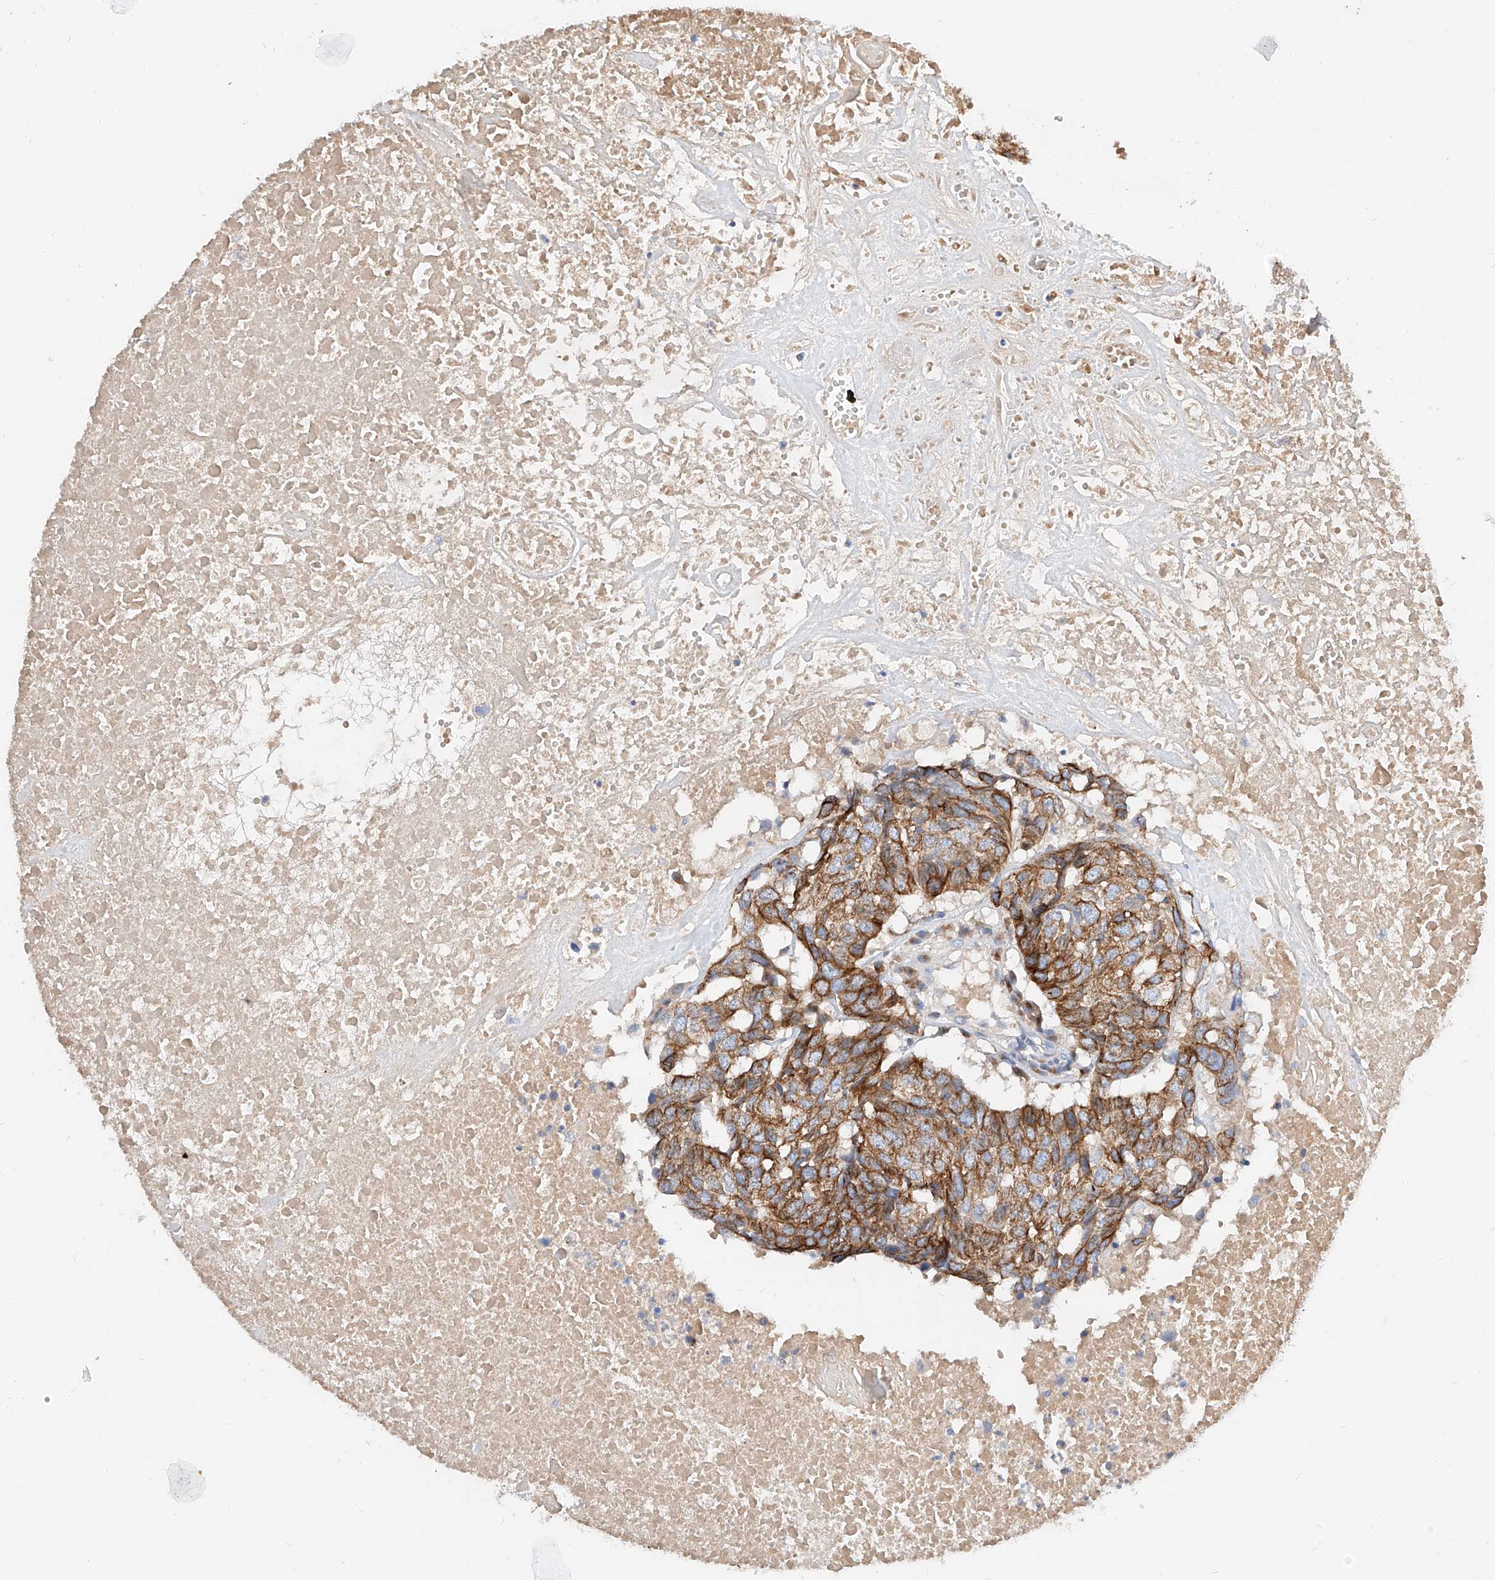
{"staining": {"intensity": "moderate", "quantity": ">75%", "location": "cytoplasmic/membranous"}, "tissue": "head and neck cancer", "cell_type": "Tumor cells", "image_type": "cancer", "snomed": [{"axis": "morphology", "description": "Squamous cell carcinoma, NOS"}, {"axis": "topography", "description": "Head-Neck"}], "caption": "Immunohistochemical staining of human head and neck cancer (squamous cell carcinoma) exhibits moderate cytoplasmic/membranous protein staining in about >75% of tumor cells.", "gene": "MAP7", "patient": {"sex": "male", "age": 66}}